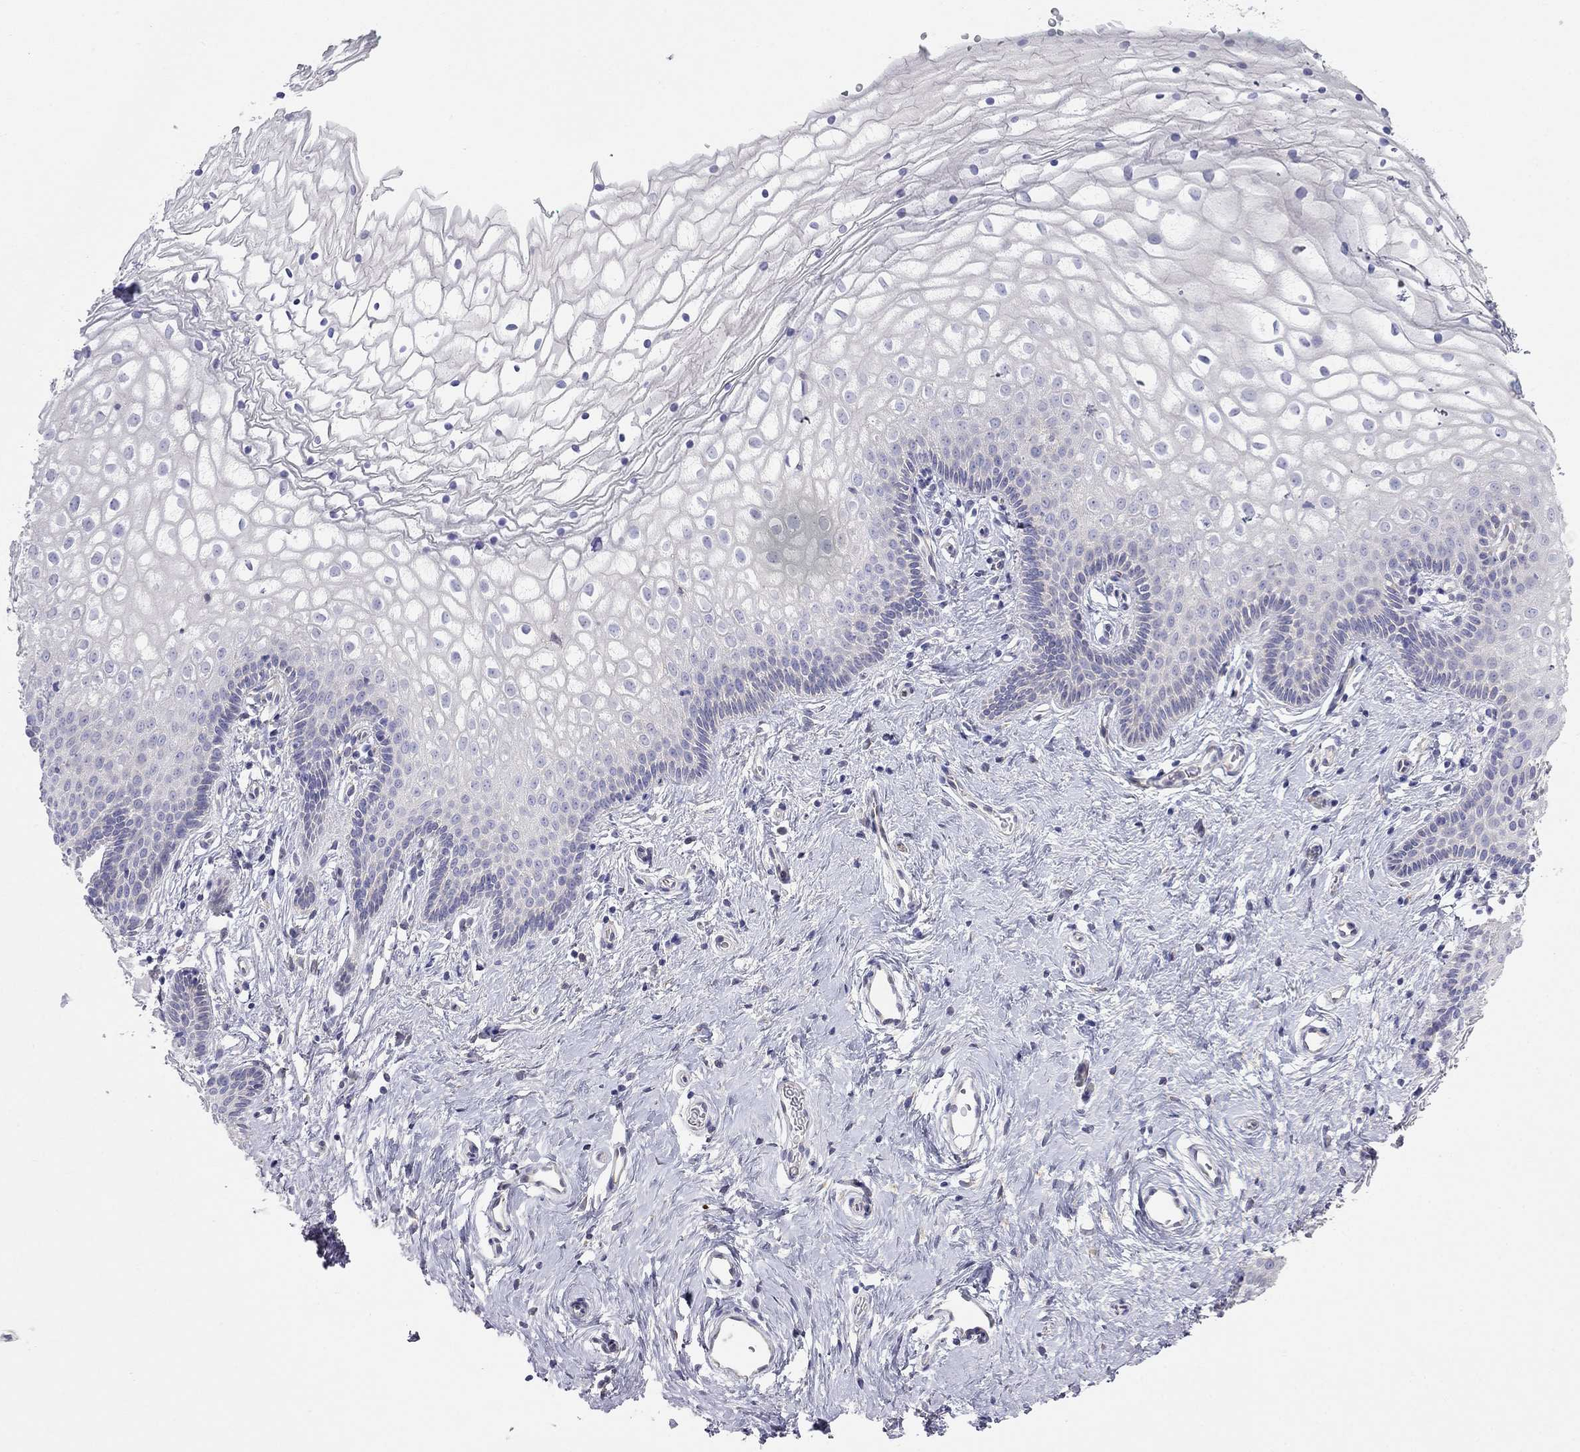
{"staining": {"intensity": "negative", "quantity": "none", "location": "none"}, "tissue": "vagina", "cell_type": "Squamous epithelial cells", "image_type": "normal", "snomed": [{"axis": "morphology", "description": "Normal tissue, NOS"}, {"axis": "topography", "description": "Vagina"}], "caption": "Protein analysis of normal vagina shows no significant positivity in squamous epithelial cells.", "gene": "LONRF2", "patient": {"sex": "female", "age": 36}}